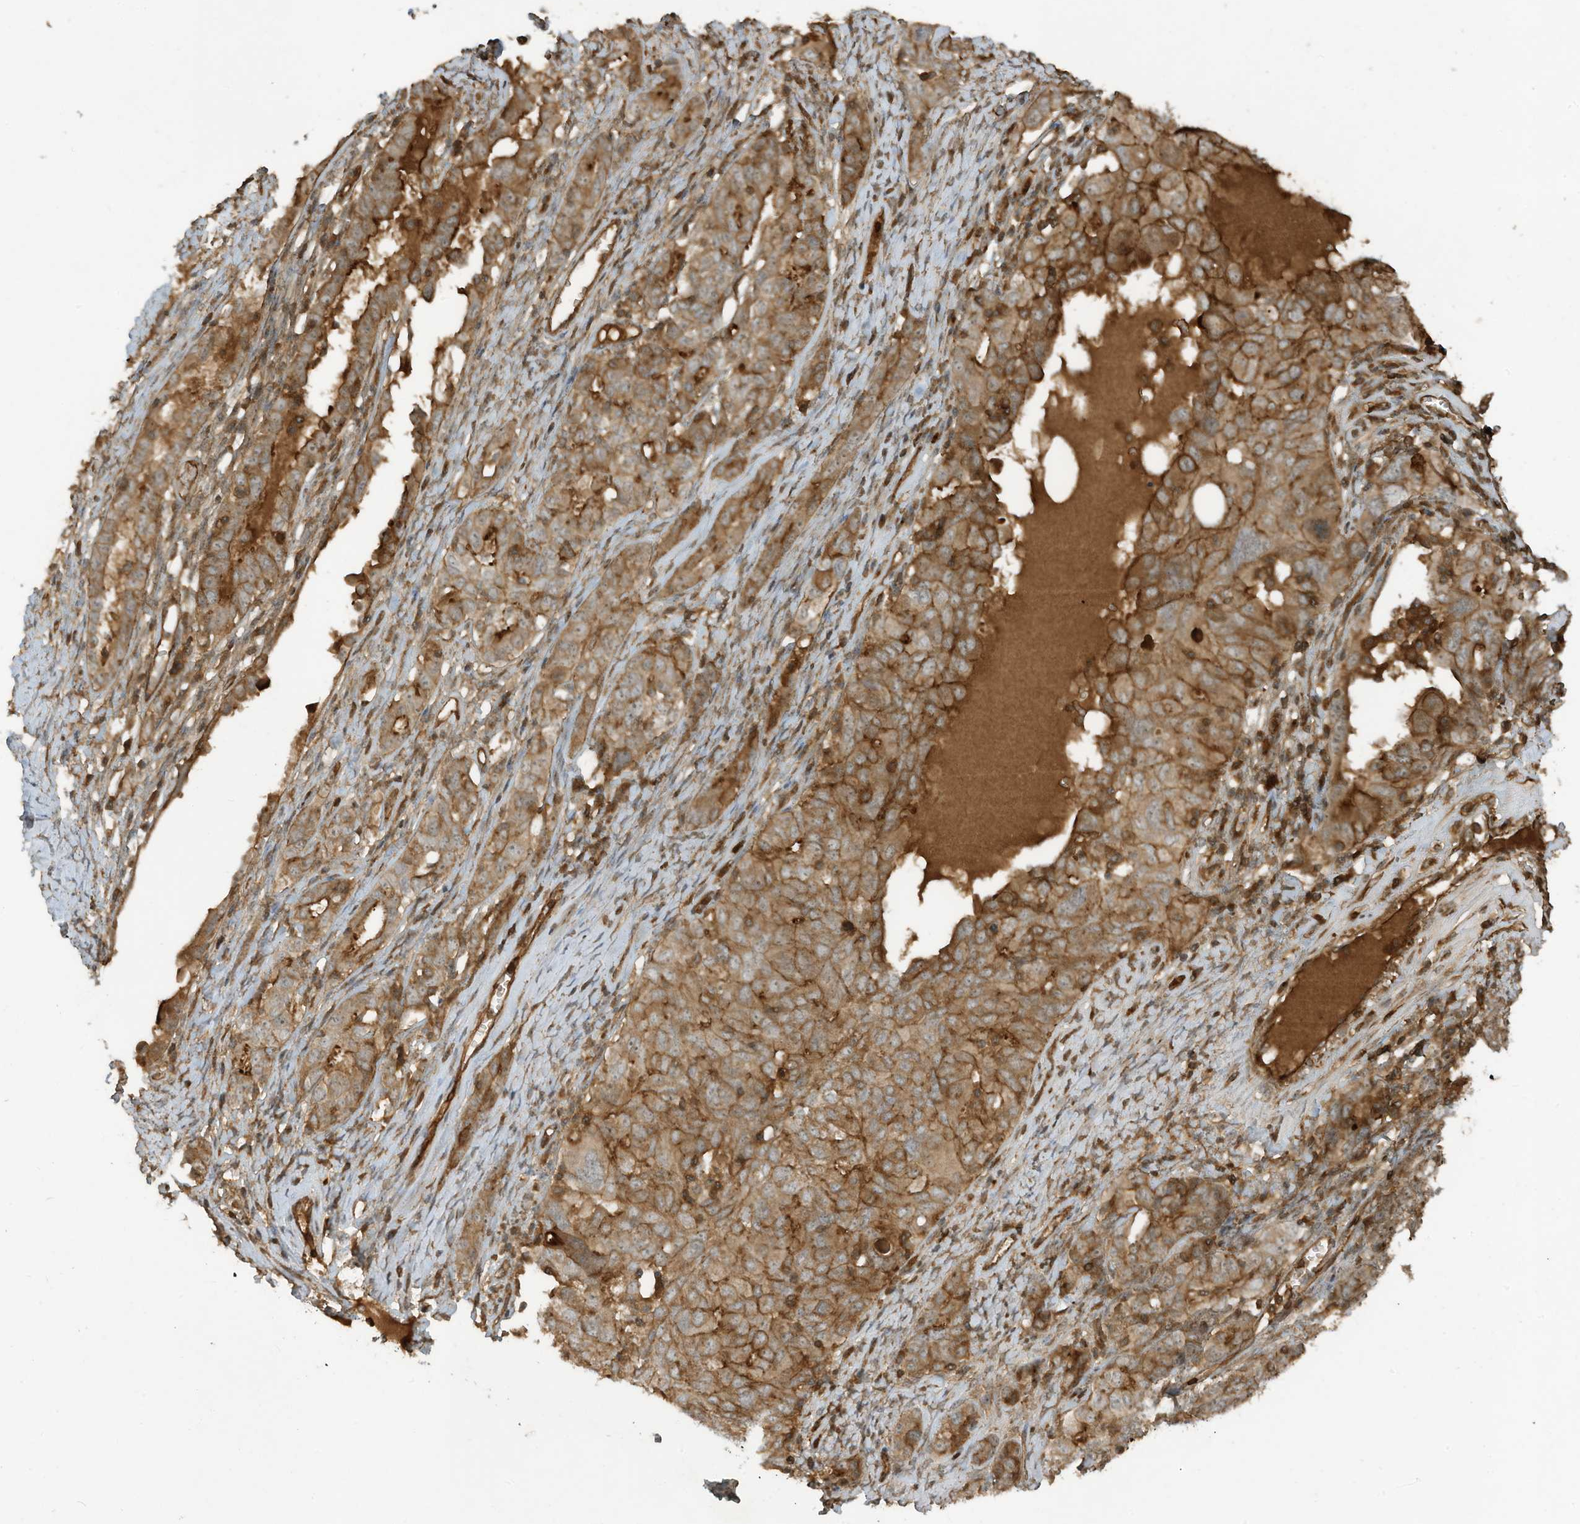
{"staining": {"intensity": "moderate", "quantity": ">75%", "location": "cytoplasmic/membranous"}, "tissue": "ovarian cancer", "cell_type": "Tumor cells", "image_type": "cancer", "snomed": [{"axis": "morphology", "description": "Carcinoma, endometroid"}, {"axis": "topography", "description": "Ovary"}], "caption": "Protein staining reveals moderate cytoplasmic/membranous expression in approximately >75% of tumor cells in ovarian endometroid carcinoma. The protein of interest is stained brown, and the nuclei are stained in blue (DAB IHC with brightfield microscopy, high magnification).", "gene": "DDIT4", "patient": {"sex": "female", "age": 62}}